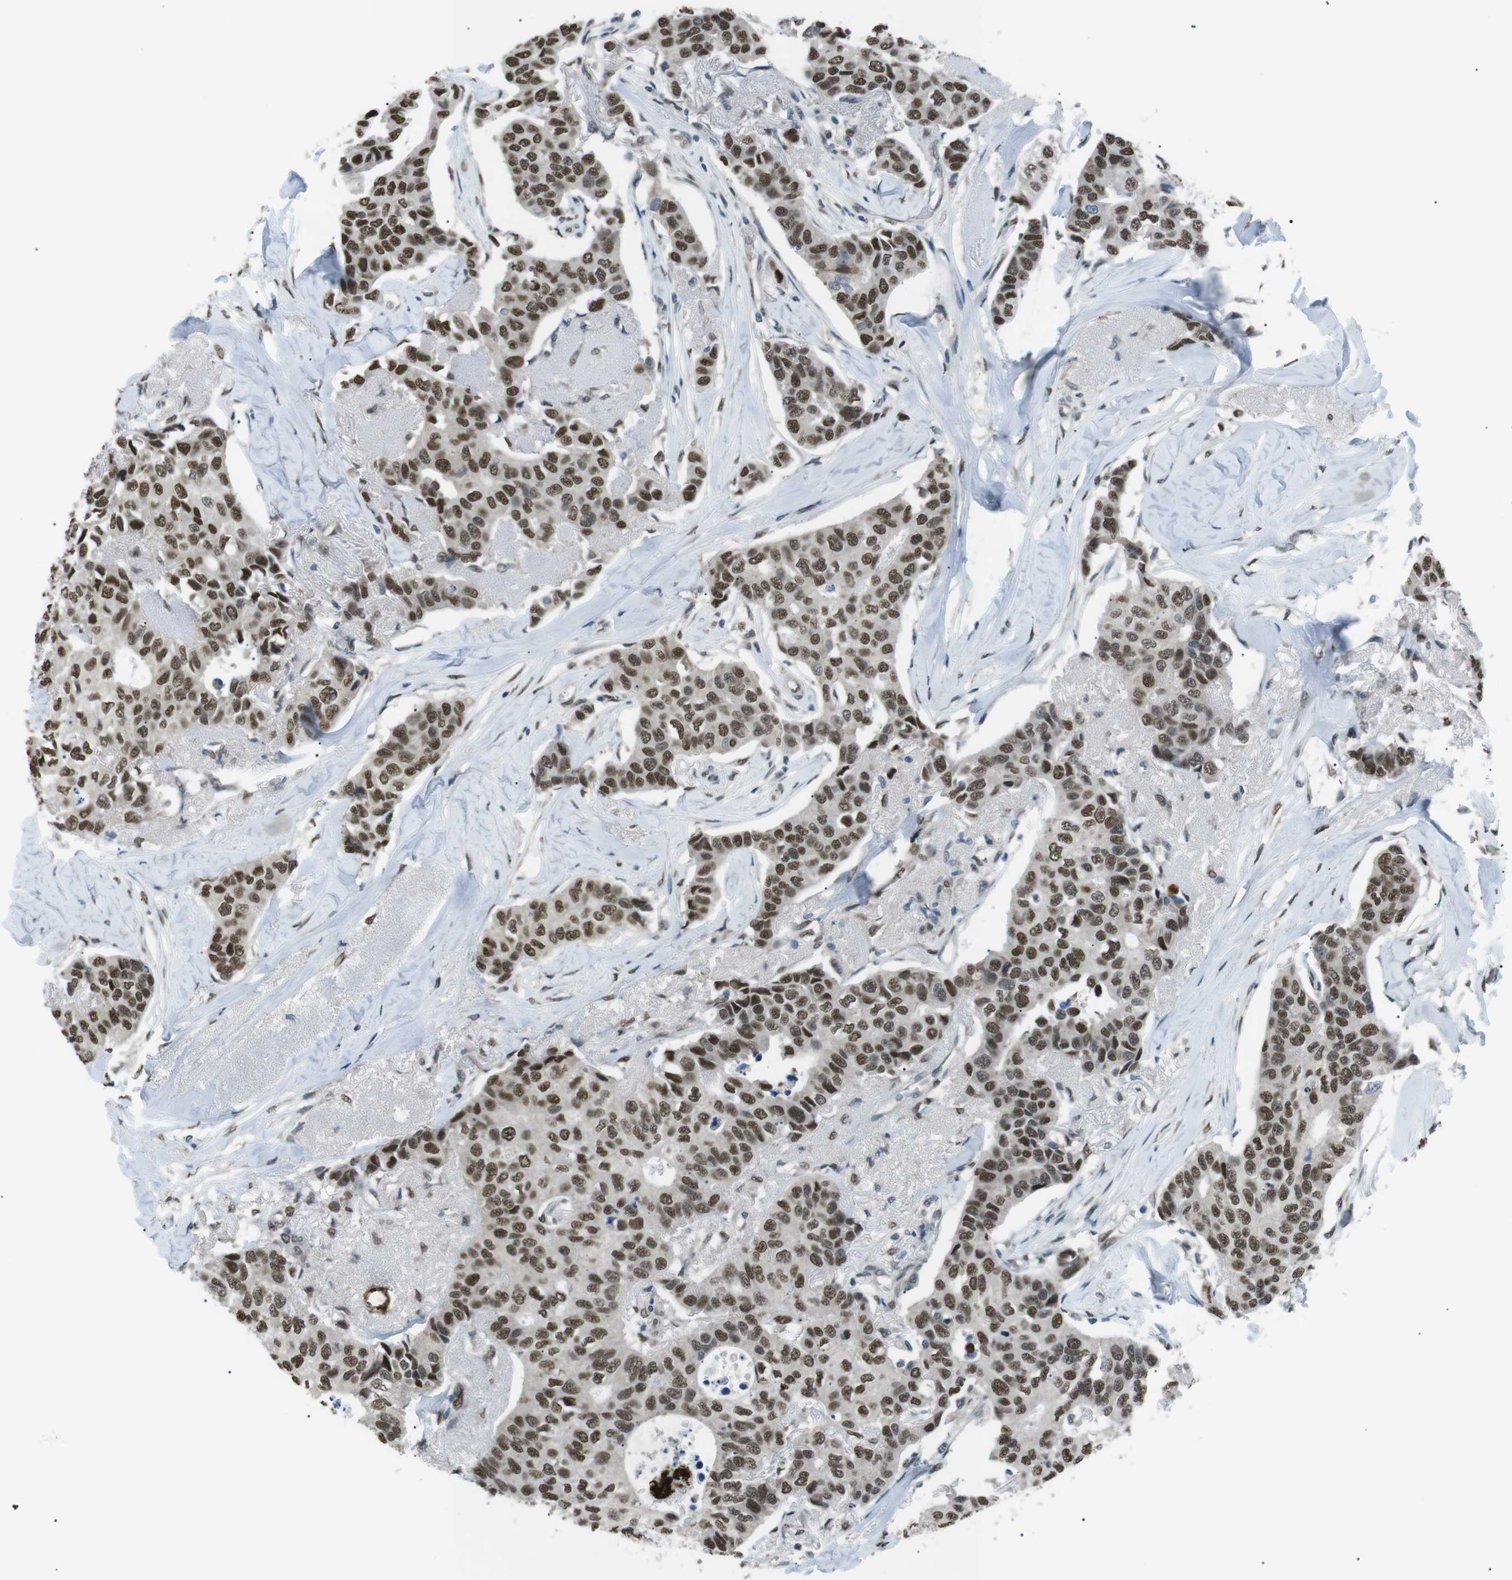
{"staining": {"intensity": "moderate", "quantity": ">75%", "location": "nuclear"}, "tissue": "breast cancer", "cell_type": "Tumor cells", "image_type": "cancer", "snomed": [{"axis": "morphology", "description": "Duct carcinoma"}, {"axis": "topography", "description": "Breast"}], "caption": "Breast cancer (invasive ductal carcinoma) was stained to show a protein in brown. There is medium levels of moderate nuclear staining in about >75% of tumor cells. (DAB (3,3'-diaminobenzidine) = brown stain, brightfield microscopy at high magnification).", "gene": "SRPK2", "patient": {"sex": "female", "age": 80}}